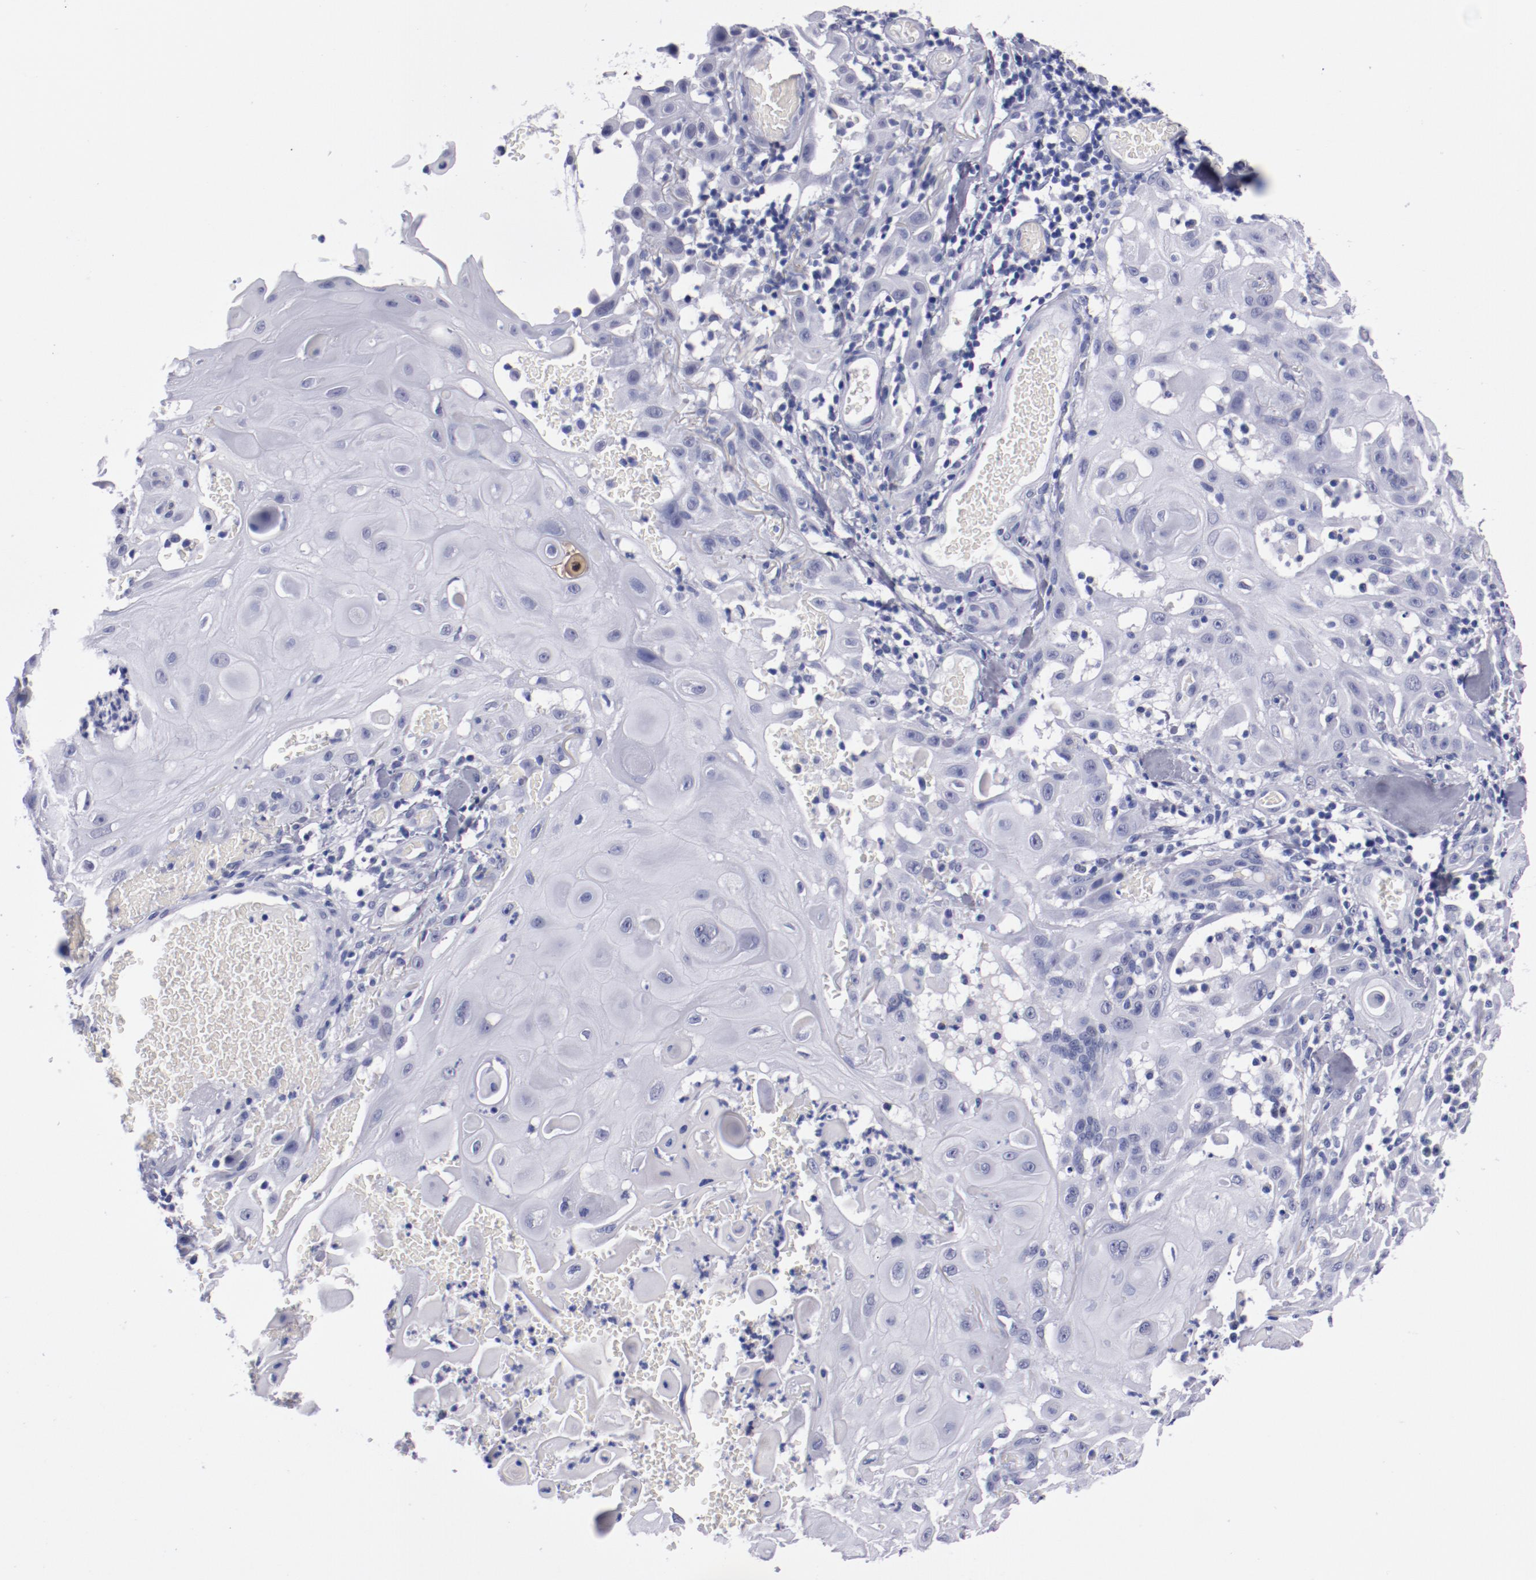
{"staining": {"intensity": "negative", "quantity": "none", "location": "none"}, "tissue": "skin cancer", "cell_type": "Tumor cells", "image_type": "cancer", "snomed": [{"axis": "morphology", "description": "Squamous cell carcinoma, NOS"}, {"axis": "topography", "description": "Skin"}], "caption": "Protein analysis of skin squamous cell carcinoma shows no significant positivity in tumor cells. The staining is performed using DAB brown chromogen with nuclei counter-stained in using hematoxylin.", "gene": "HNF1B", "patient": {"sex": "male", "age": 24}}